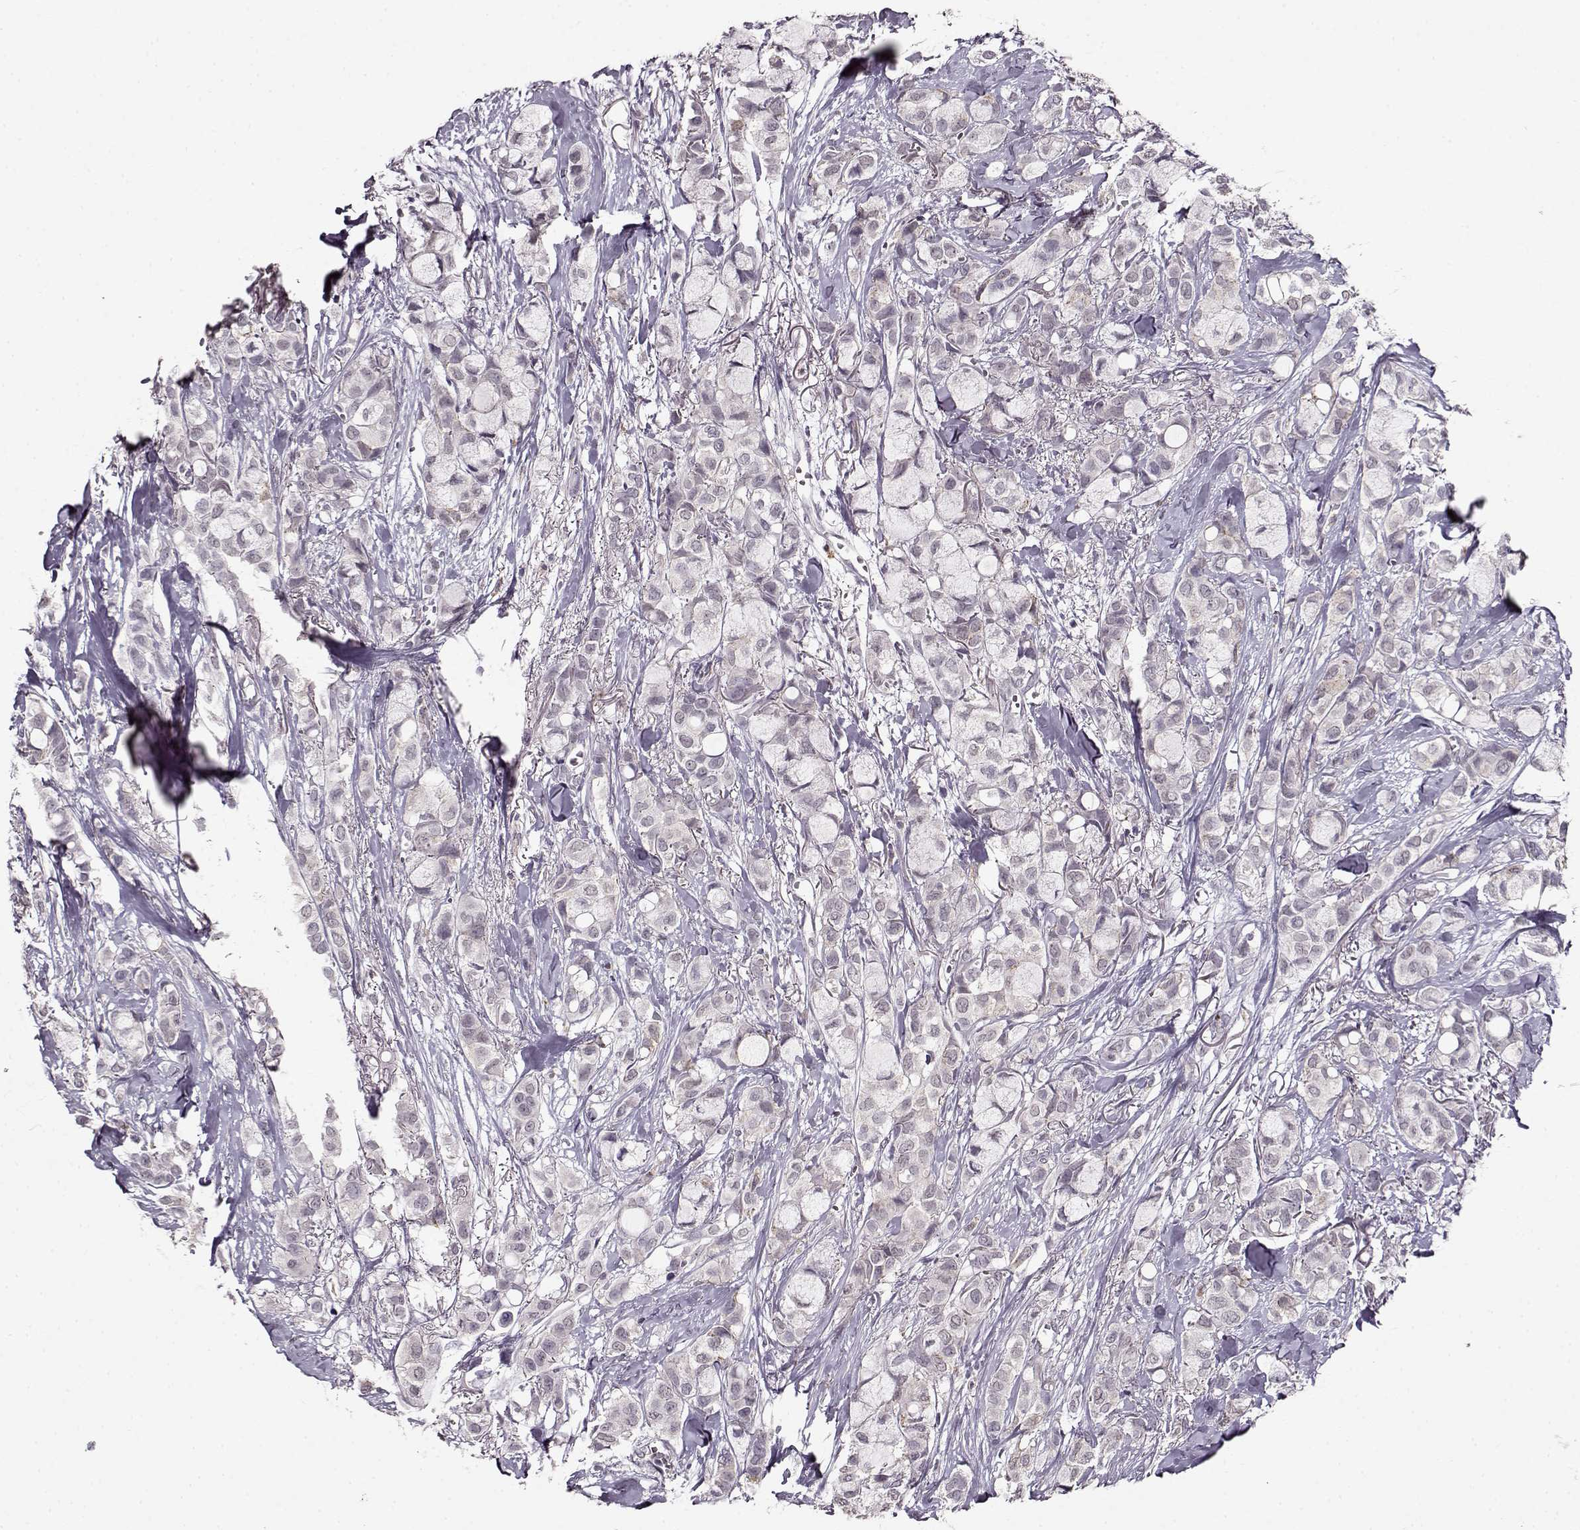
{"staining": {"intensity": "negative", "quantity": "none", "location": "none"}, "tissue": "breast cancer", "cell_type": "Tumor cells", "image_type": "cancer", "snomed": [{"axis": "morphology", "description": "Duct carcinoma"}, {"axis": "topography", "description": "Breast"}], "caption": "Tumor cells are negative for brown protein staining in invasive ductal carcinoma (breast).", "gene": "RP1L1", "patient": {"sex": "female", "age": 85}}